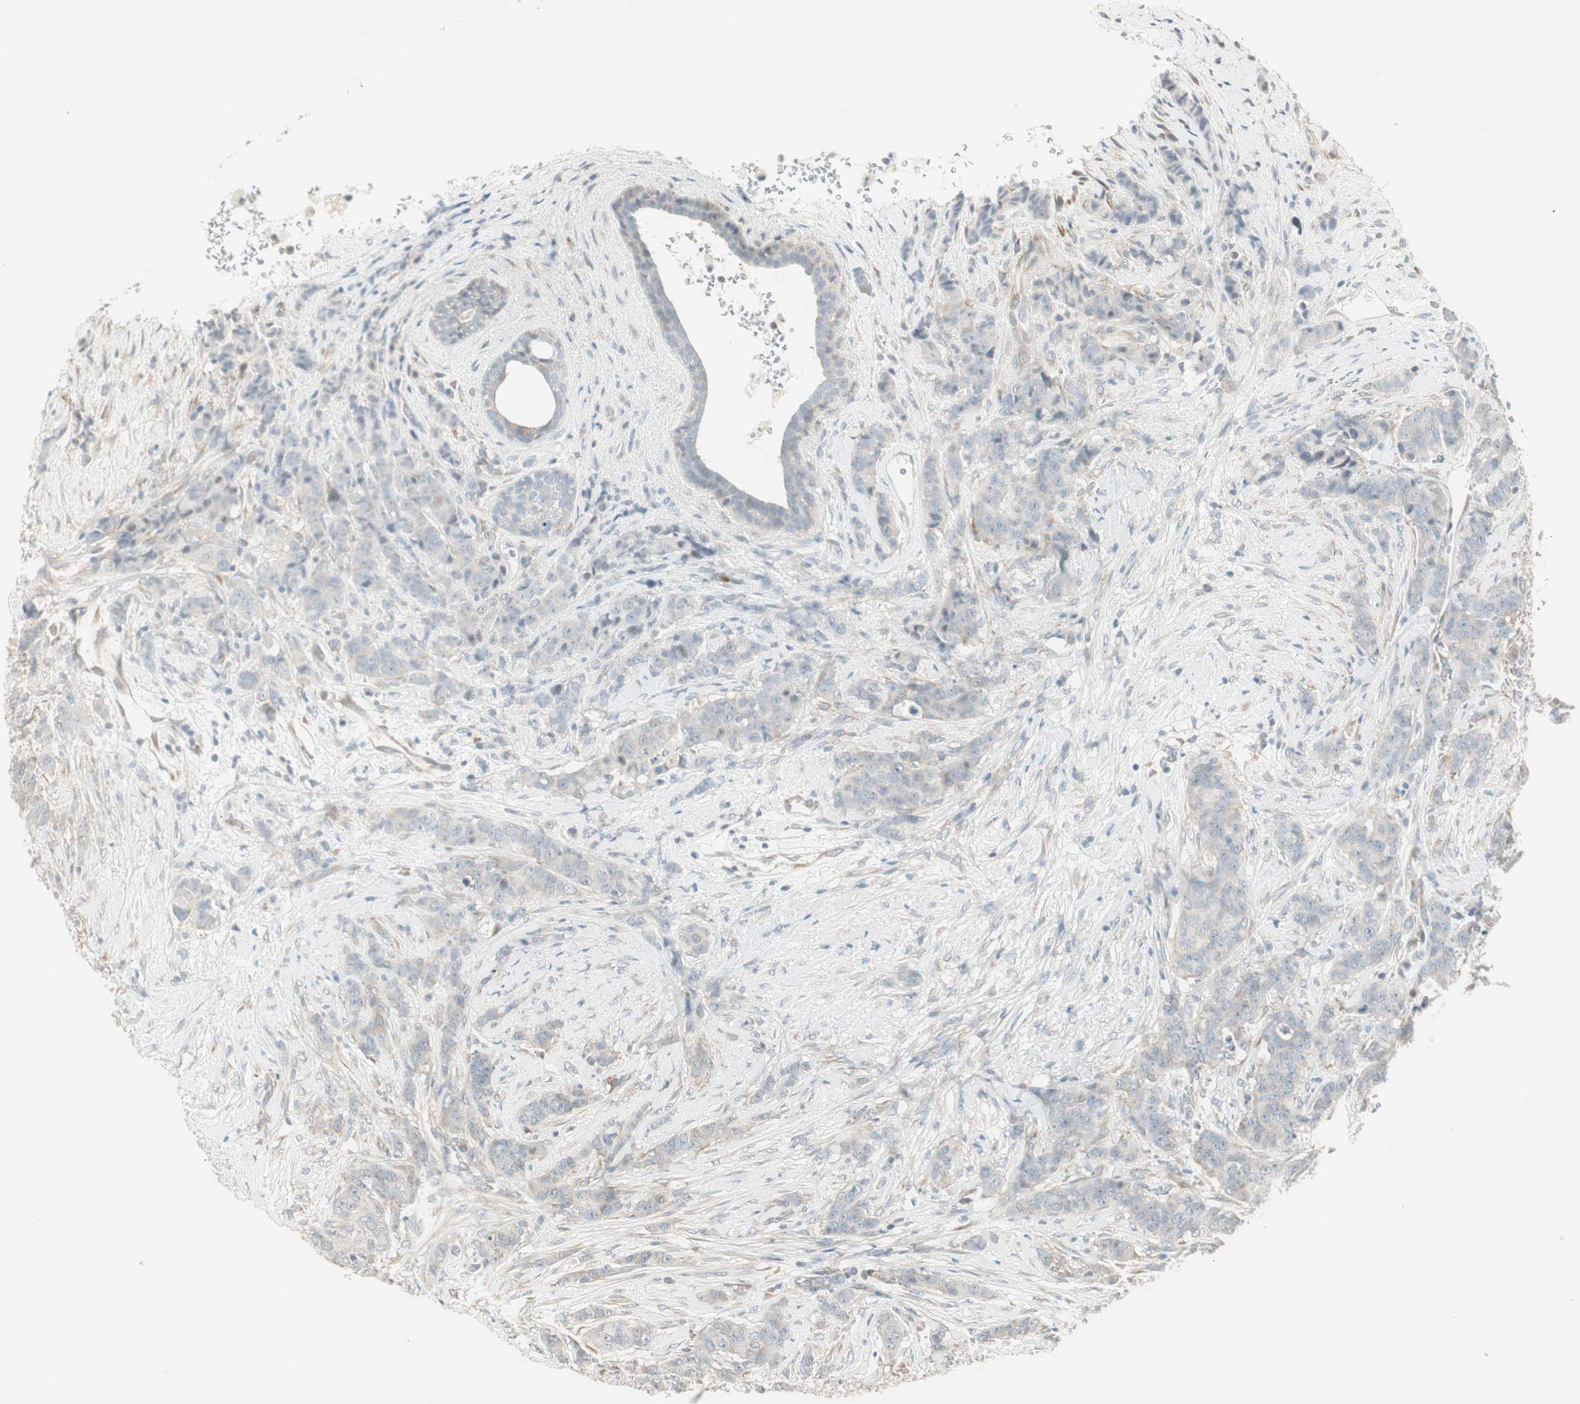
{"staining": {"intensity": "weak", "quantity": "25%-75%", "location": "cytoplasmic/membranous"}, "tissue": "breast cancer", "cell_type": "Tumor cells", "image_type": "cancer", "snomed": [{"axis": "morphology", "description": "Duct carcinoma"}, {"axis": "topography", "description": "Breast"}], "caption": "Immunohistochemistry (IHC) micrograph of neoplastic tissue: human breast infiltrating ductal carcinoma stained using immunohistochemistry (IHC) exhibits low levels of weak protein expression localized specifically in the cytoplasmic/membranous of tumor cells, appearing as a cytoplasmic/membranous brown color.", "gene": "PDZK1", "patient": {"sex": "female", "age": 40}}